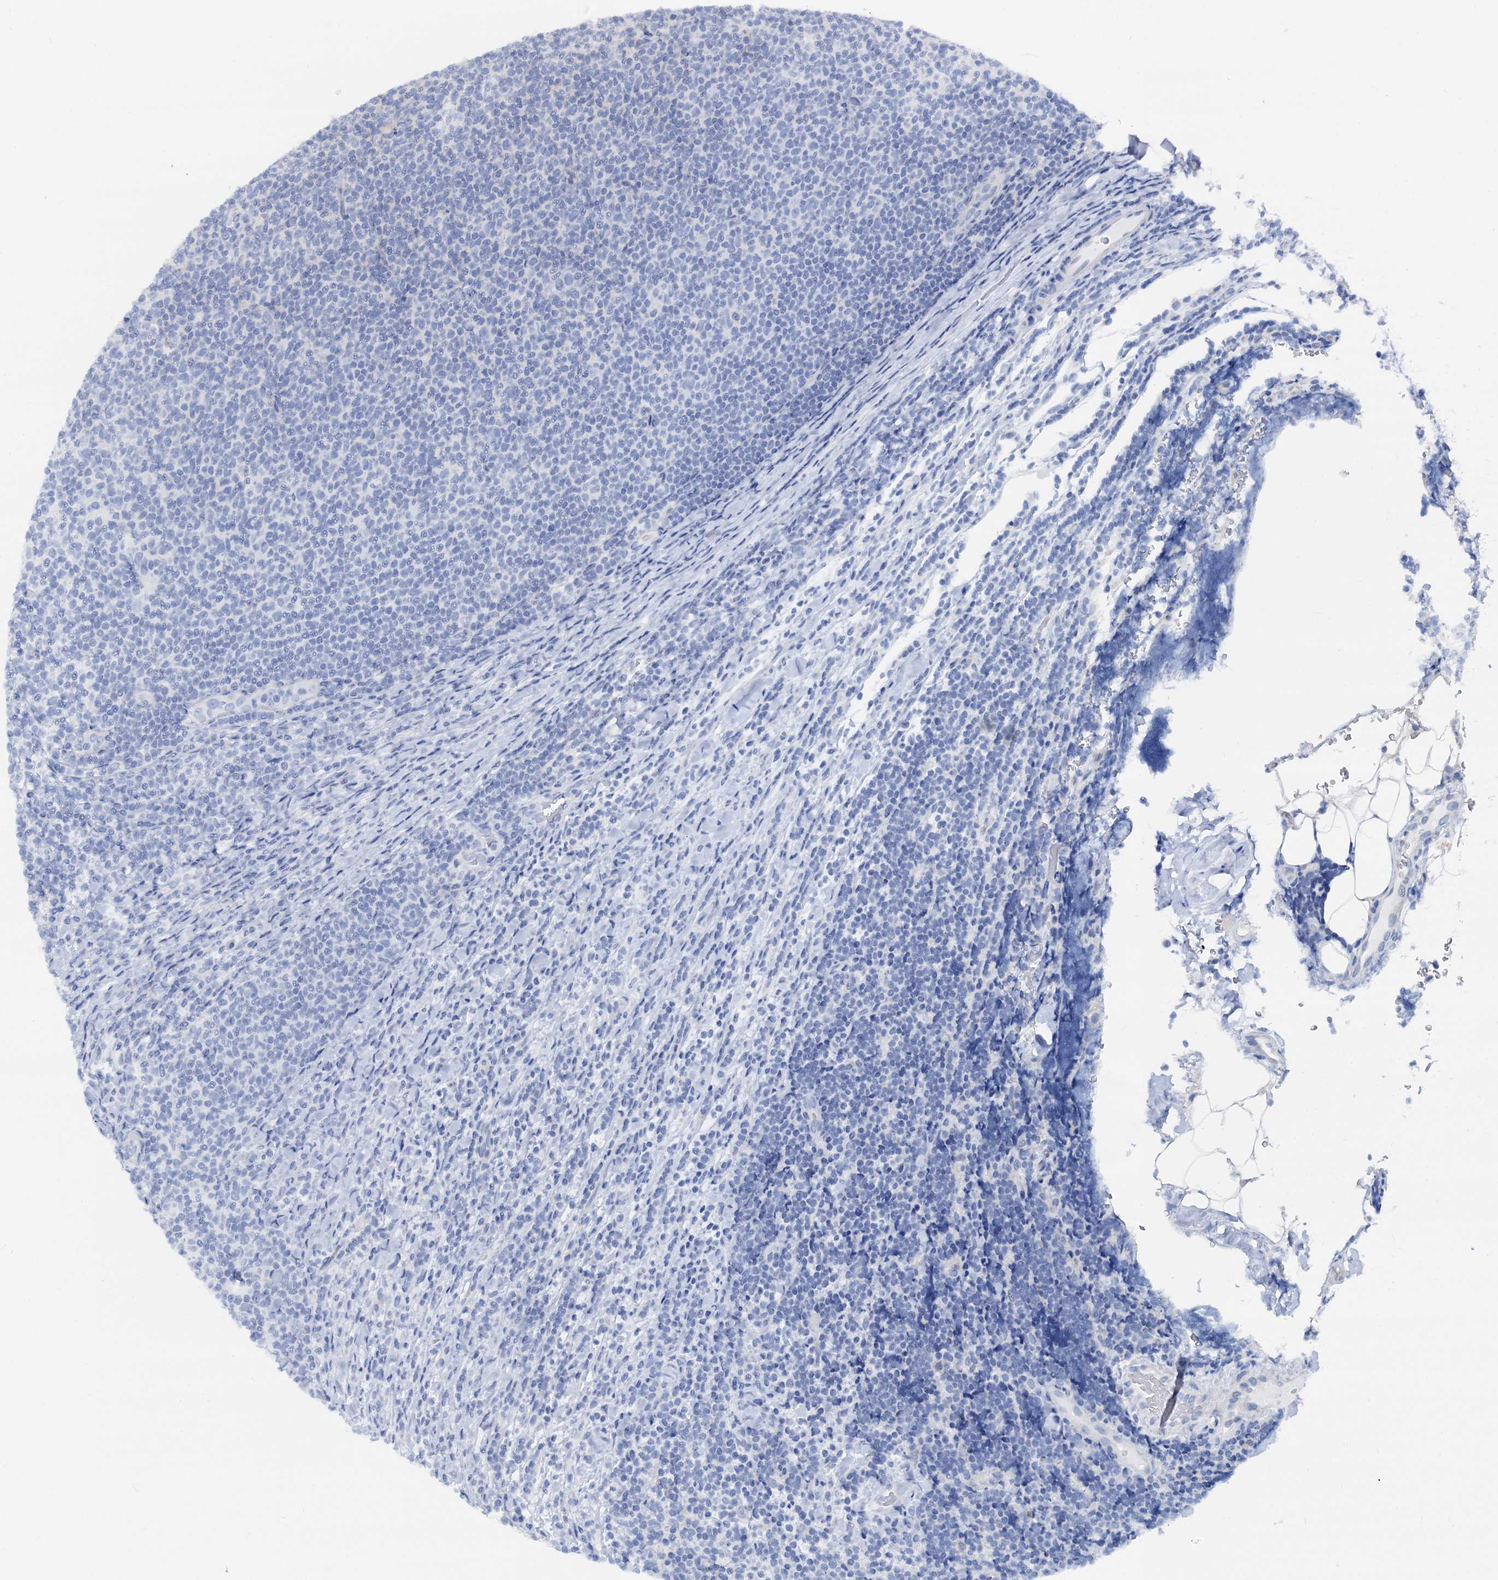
{"staining": {"intensity": "negative", "quantity": "none", "location": "none"}, "tissue": "lymphoma", "cell_type": "Tumor cells", "image_type": "cancer", "snomed": [{"axis": "morphology", "description": "Malignant lymphoma, non-Hodgkin's type, Low grade"}, {"axis": "topography", "description": "Lymph node"}], "caption": "An immunohistochemistry (IHC) image of lymphoma is shown. There is no staining in tumor cells of lymphoma.", "gene": "RBP3", "patient": {"sex": "male", "age": 66}}